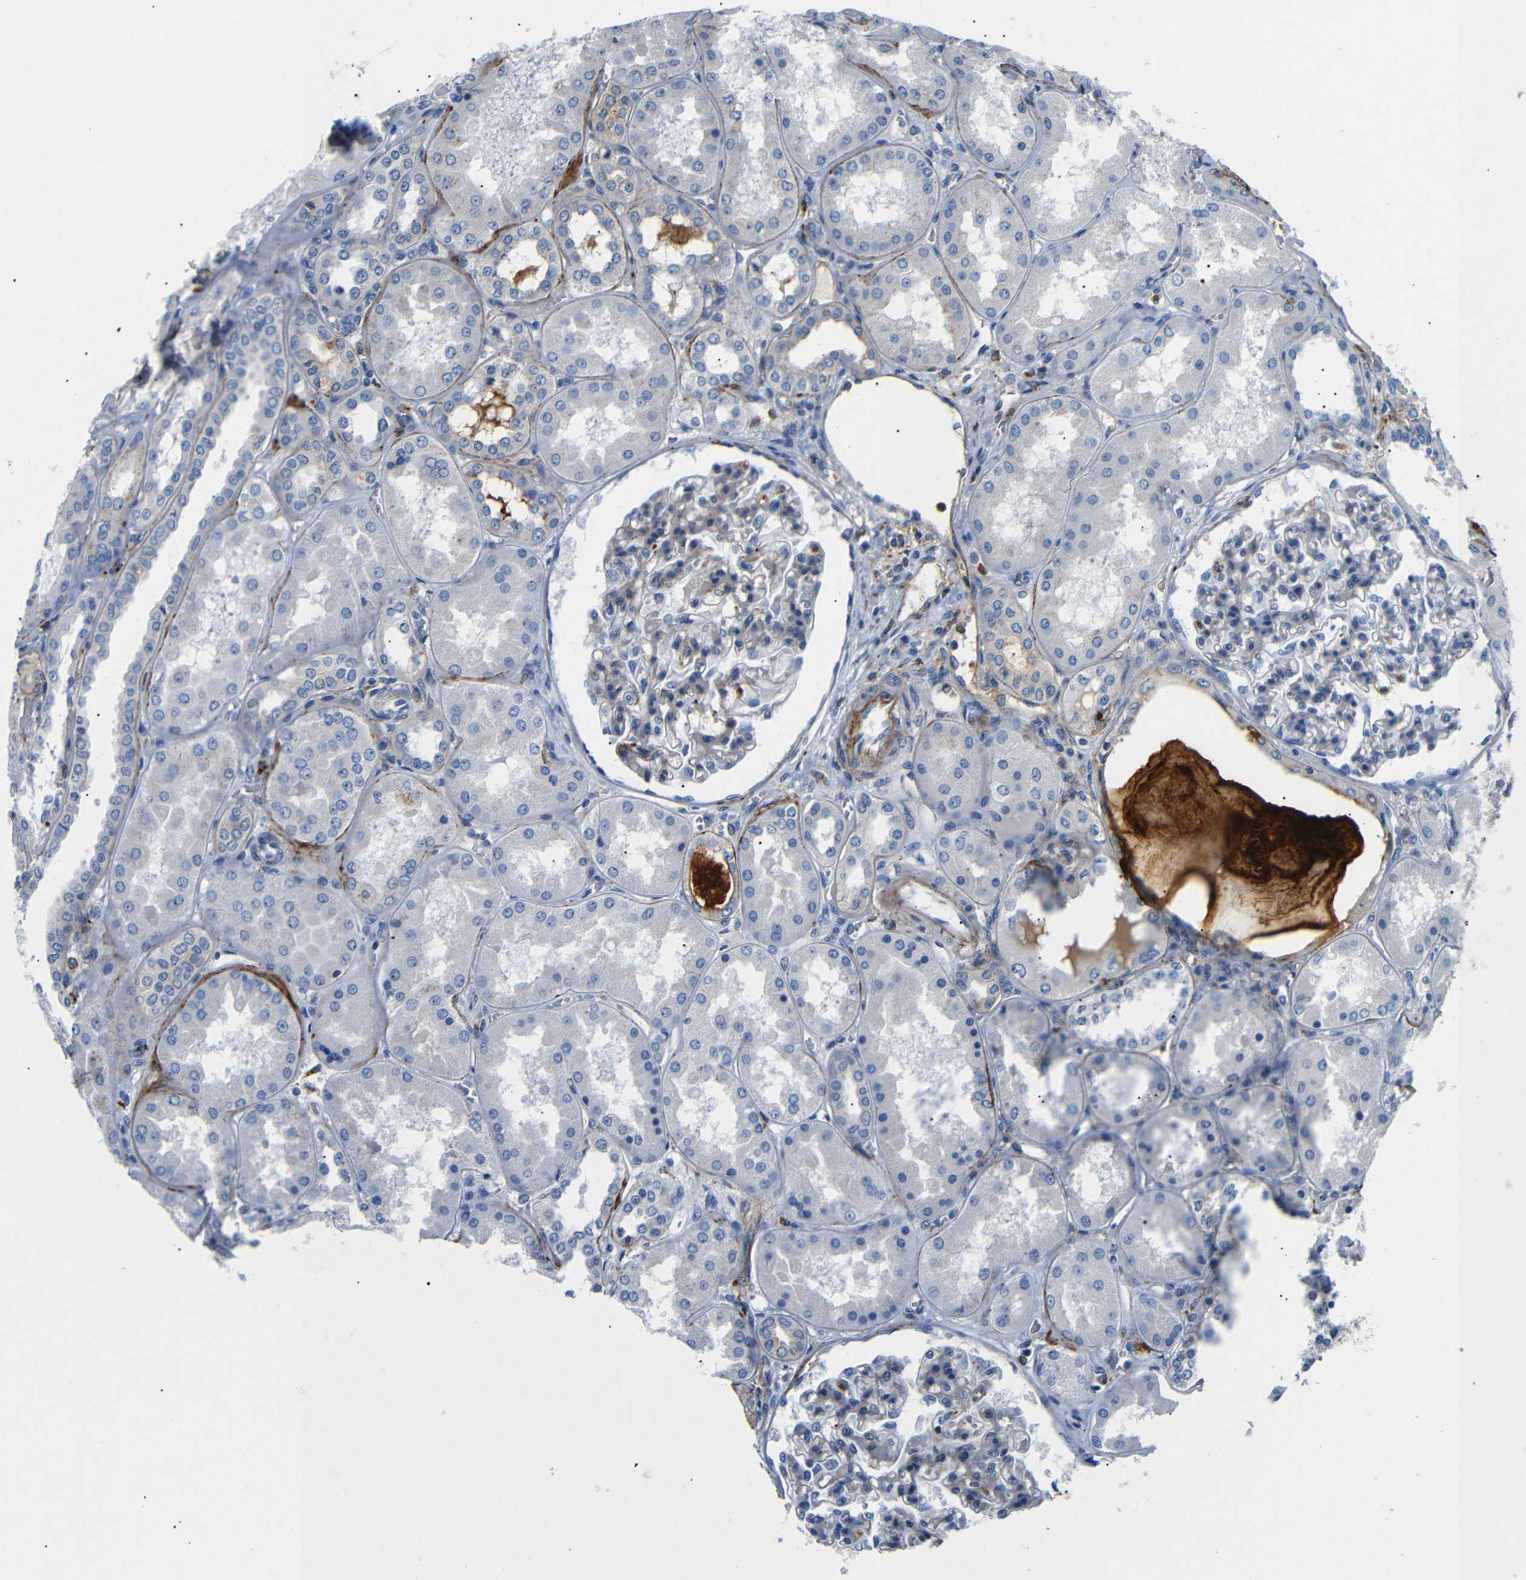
{"staining": {"intensity": "moderate", "quantity": "<25%", "location": "cytoplasmic/membranous"}, "tissue": "kidney", "cell_type": "Cells in glomeruli", "image_type": "normal", "snomed": [{"axis": "morphology", "description": "Normal tissue, NOS"}, {"axis": "topography", "description": "Kidney"}], "caption": "Immunohistochemical staining of normal kidney exhibits <25% levels of moderate cytoplasmic/membranous protein positivity in about <25% of cells in glomeruli.", "gene": "SDCBP", "patient": {"sex": "female", "age": 56}}